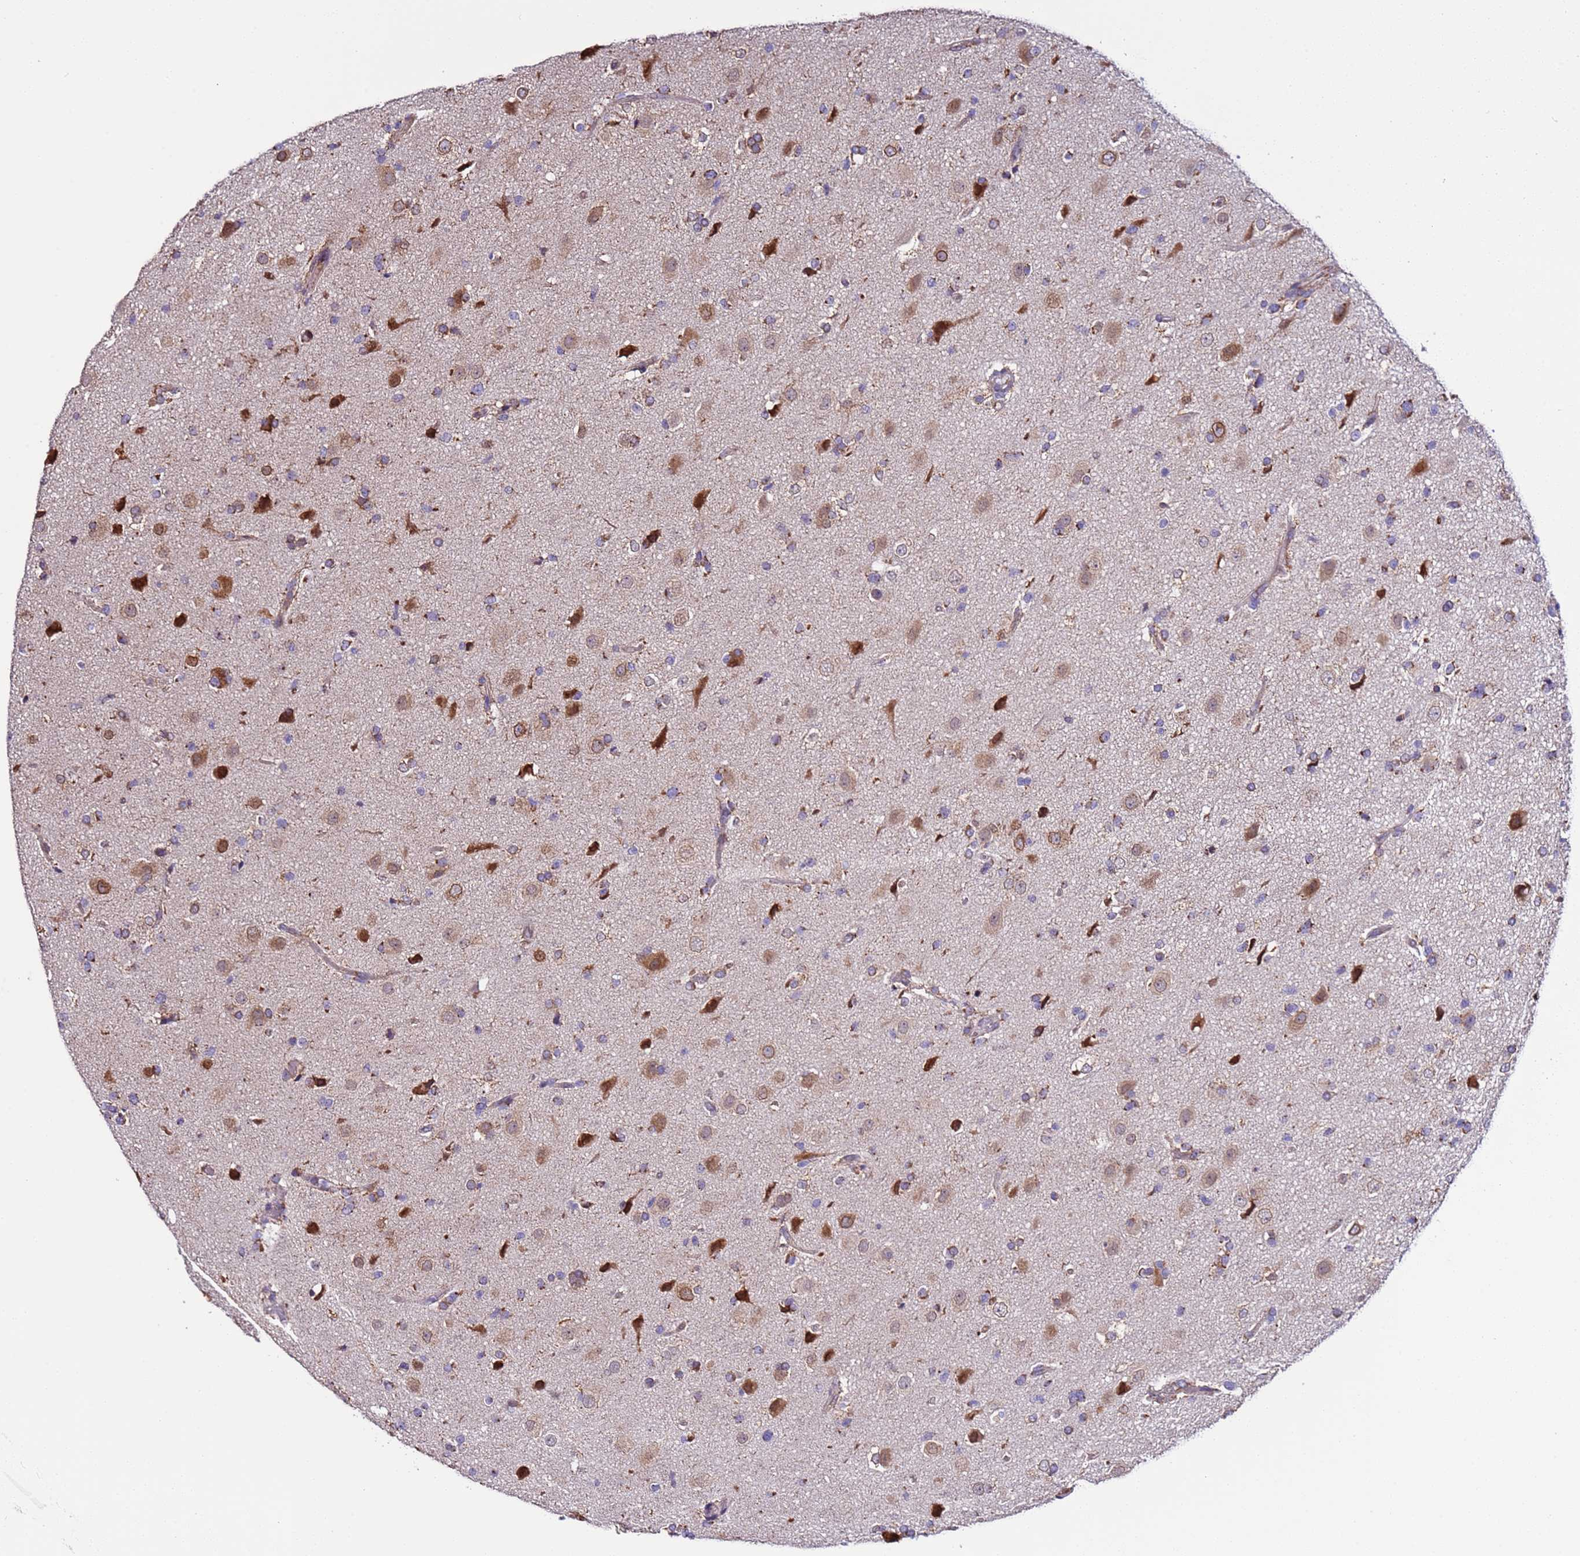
{"staining": {"intensity": "moderate", "quantity": ">75%", "location": "cytoplasmic/membranous"}, "tissue": "glioma", "cell_type": "Tumor cells", "image_type": "cancer", "snomed": [{"axis": "morphology", "description": "Glioma, malignant, High grade"}, {"axis": "topography", "description": "Brain"}], "caption": "There is medium levels of moderate cytoplasmic/membranous positivity in tumor cells of malignant glioma (high-grade), as demonstrated by immunohistochemical staining (brown color).", "gene": "AHI1", "patient": {"sex": "male", "age": 33}}